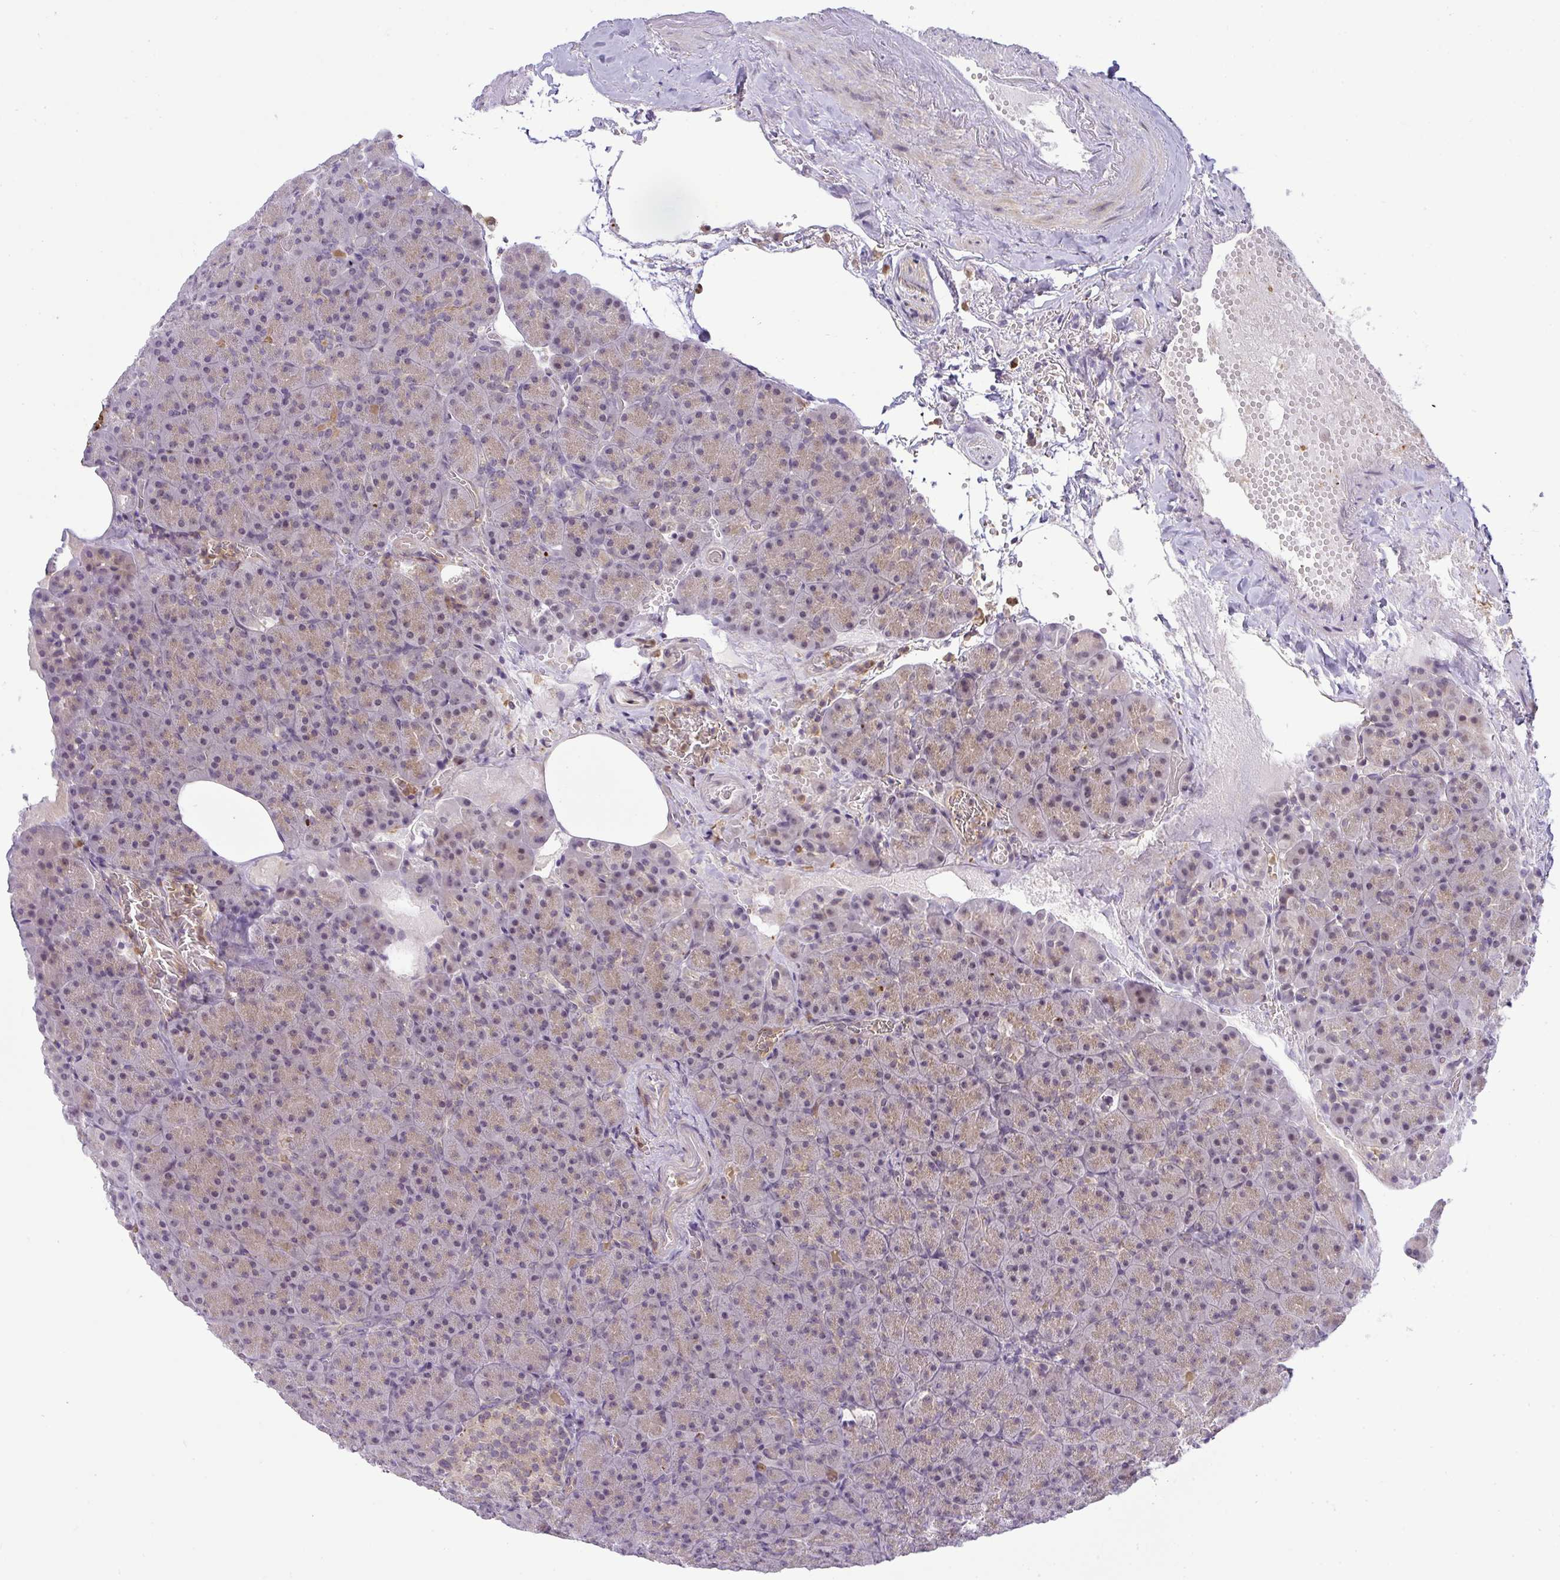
{"staining": {"intensity": "weak", "quantity": "25%-75%", "location": "cytoplasmic/membranous"}, "tissue": "pancreas", "cell_type": "Exocrine glandular cells", "image_type": "normal", "snomed": [{"axis": "morphology", "description": "Normal tissue, NOS"}, {"axis": "topography", "description": "Pancreas"}], "caption": "Pancreas stained for a protein (brown) displays weak cytoplasmic/membranous positive staining in approximately 25%-75% of exocrine glandular cells.", "gene": "DZIP1", "patient": {"sex": "female", "age": 74}}